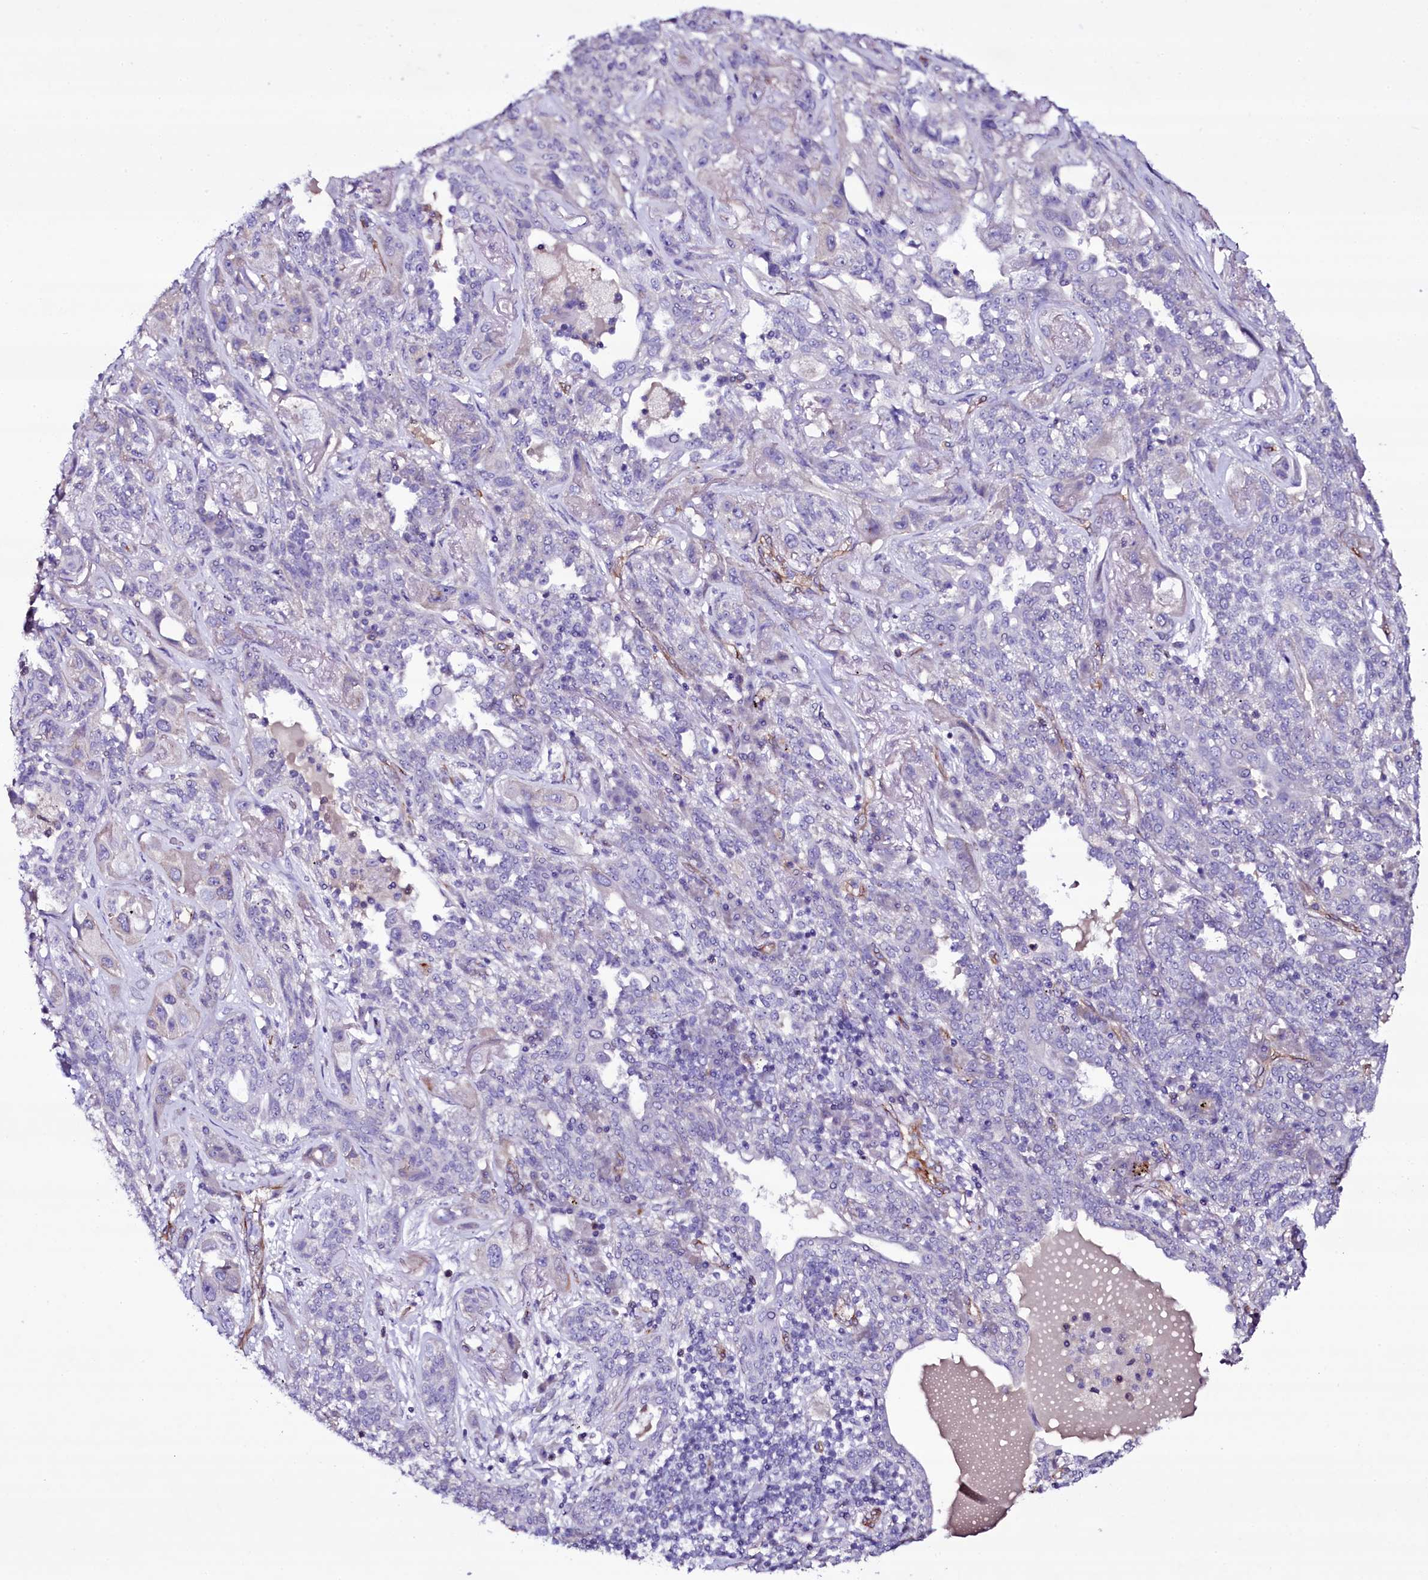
{"staining": {"intensity": "negative", "quantity": "none", "location": "none"}, "tissue": "lung cancer", "cell_type": "Tumor cells", "image_type": "cancer", "snomed": [{"axis": "morphology", "description": "Squamous cell carcinoma, NOS"}, {"axis": "topography", "description": "Lung"}], "caption": "Immunohistochemical staining of lung squamous cell carcinoma shows no significant expression in tumor cells. (DAB immunohistochemistry with hematoxylin counter stain).", "gene": "MEX3C", "patient": {"sex": "female", "age": 70}}